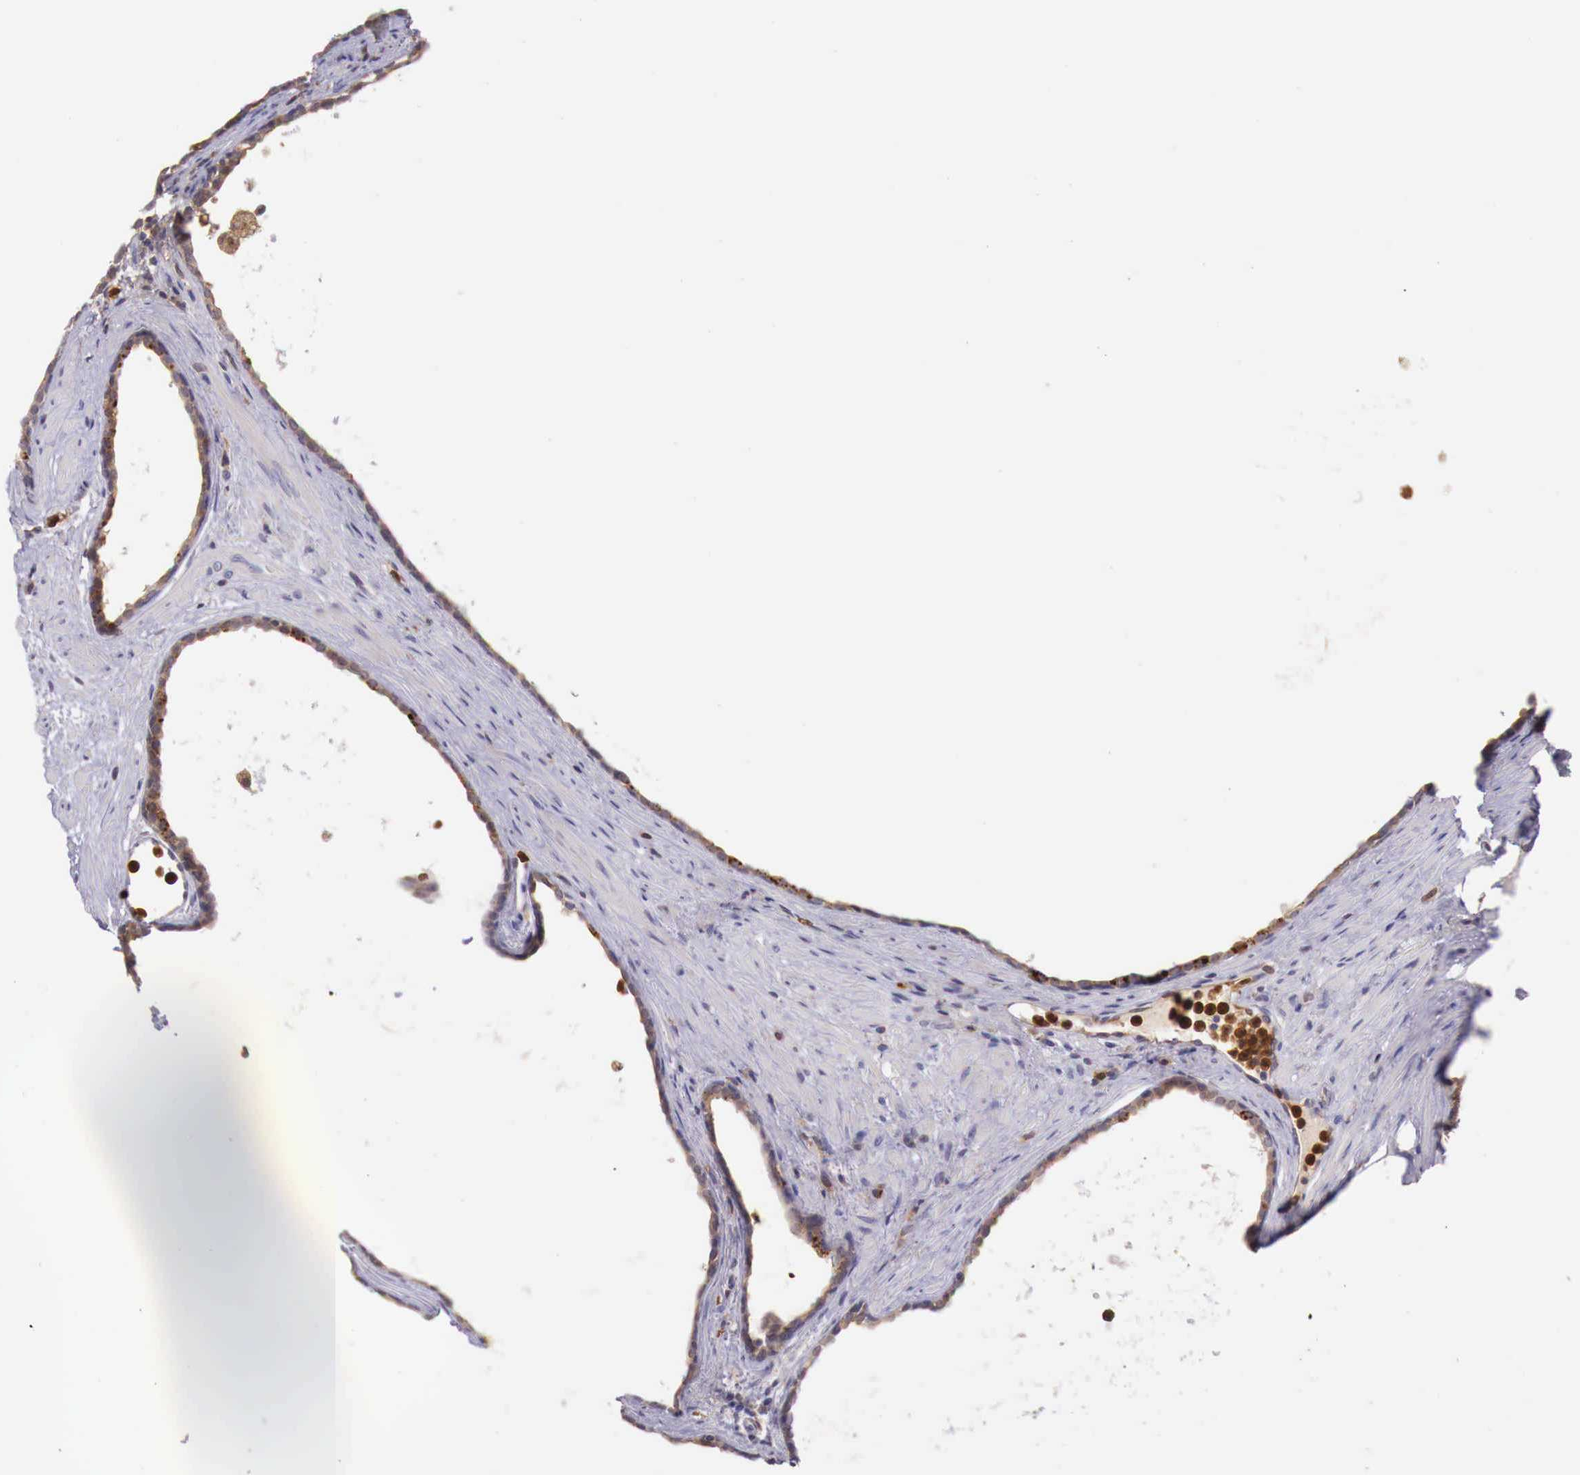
{"staining": {"intensity": "weak", "quantity": ">75%", "location": "cytoplasmic/membranous"}, "tissue": "prostate cancer", "cell_type": "Tumor cells", "image_type": "cancer", "snomed": [{"axis": "morphology", "description": "Adenocarcinoma, High grade"}, {"axis": "topography", "description": "Prostate"}], "caption": "IHC (DAB) staining of prostate cancer exhibits weak cytoplasmic/membranous protein expression in approximately >75% of tumor cells.", "gene": "GAB2", "patient": {"sex": "male", "age": 64}}